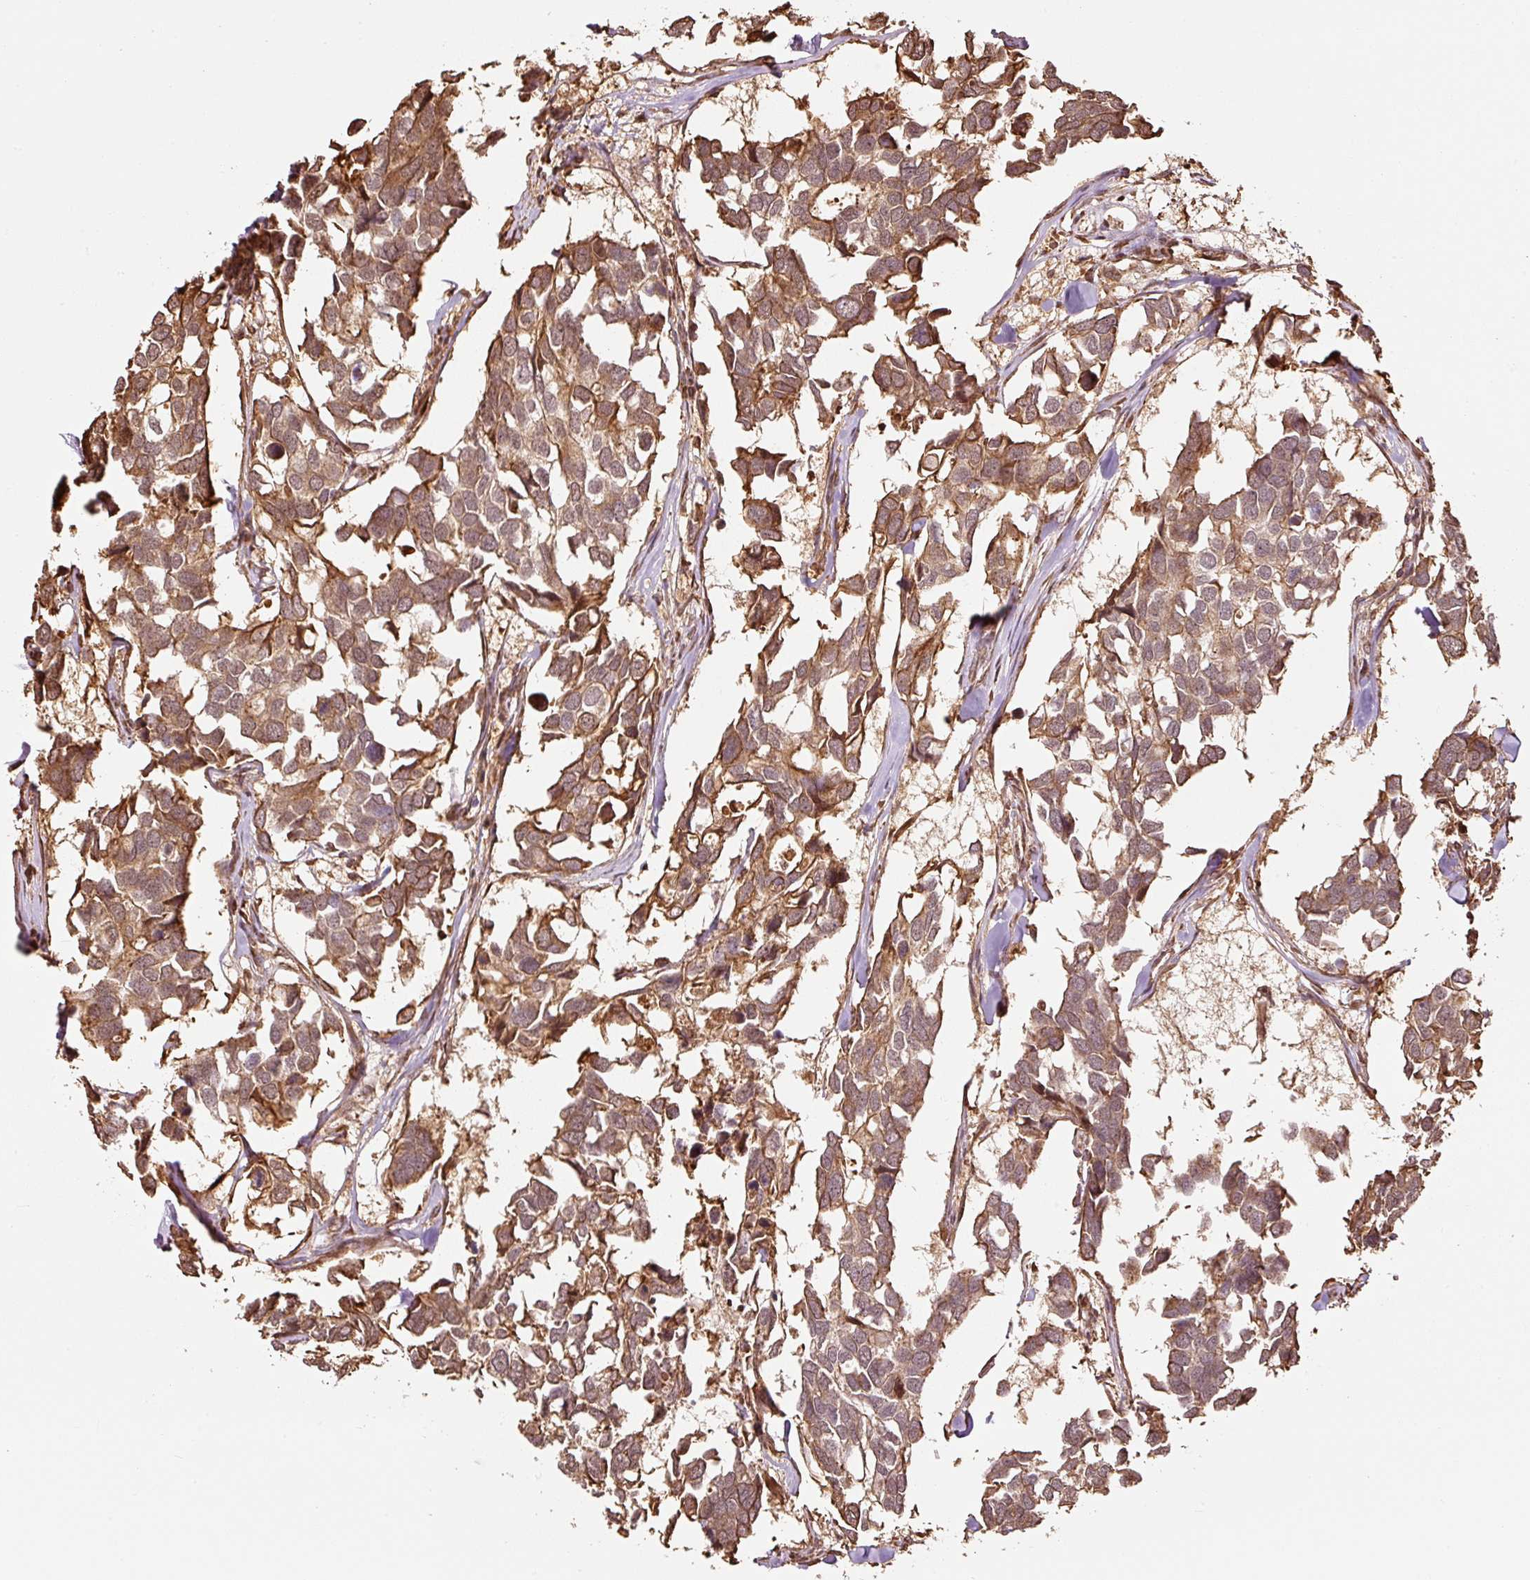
{"staining": {"intensity": "moderate", "quantity": ">75%", "location": "cytoplasmic/membranous"}, "tissue": "breast cancer", "cell_type": "Tumor cells", "image_type": "cancer", "snomed": [{"axis": "morphology", "description": "Duct carcinoma"}, {"axis": "topography", "description": "Breast"}], "caption": "A high-resolution photomicrograph shows IHC staining of breast cancer (invasive ductal carcinoma), which exhibits moderate cytoplasmic/membranous positivity in about >75% of tumor cells.", "gene": "ETF1", "patient": {"sex": "female", "age": 83}}